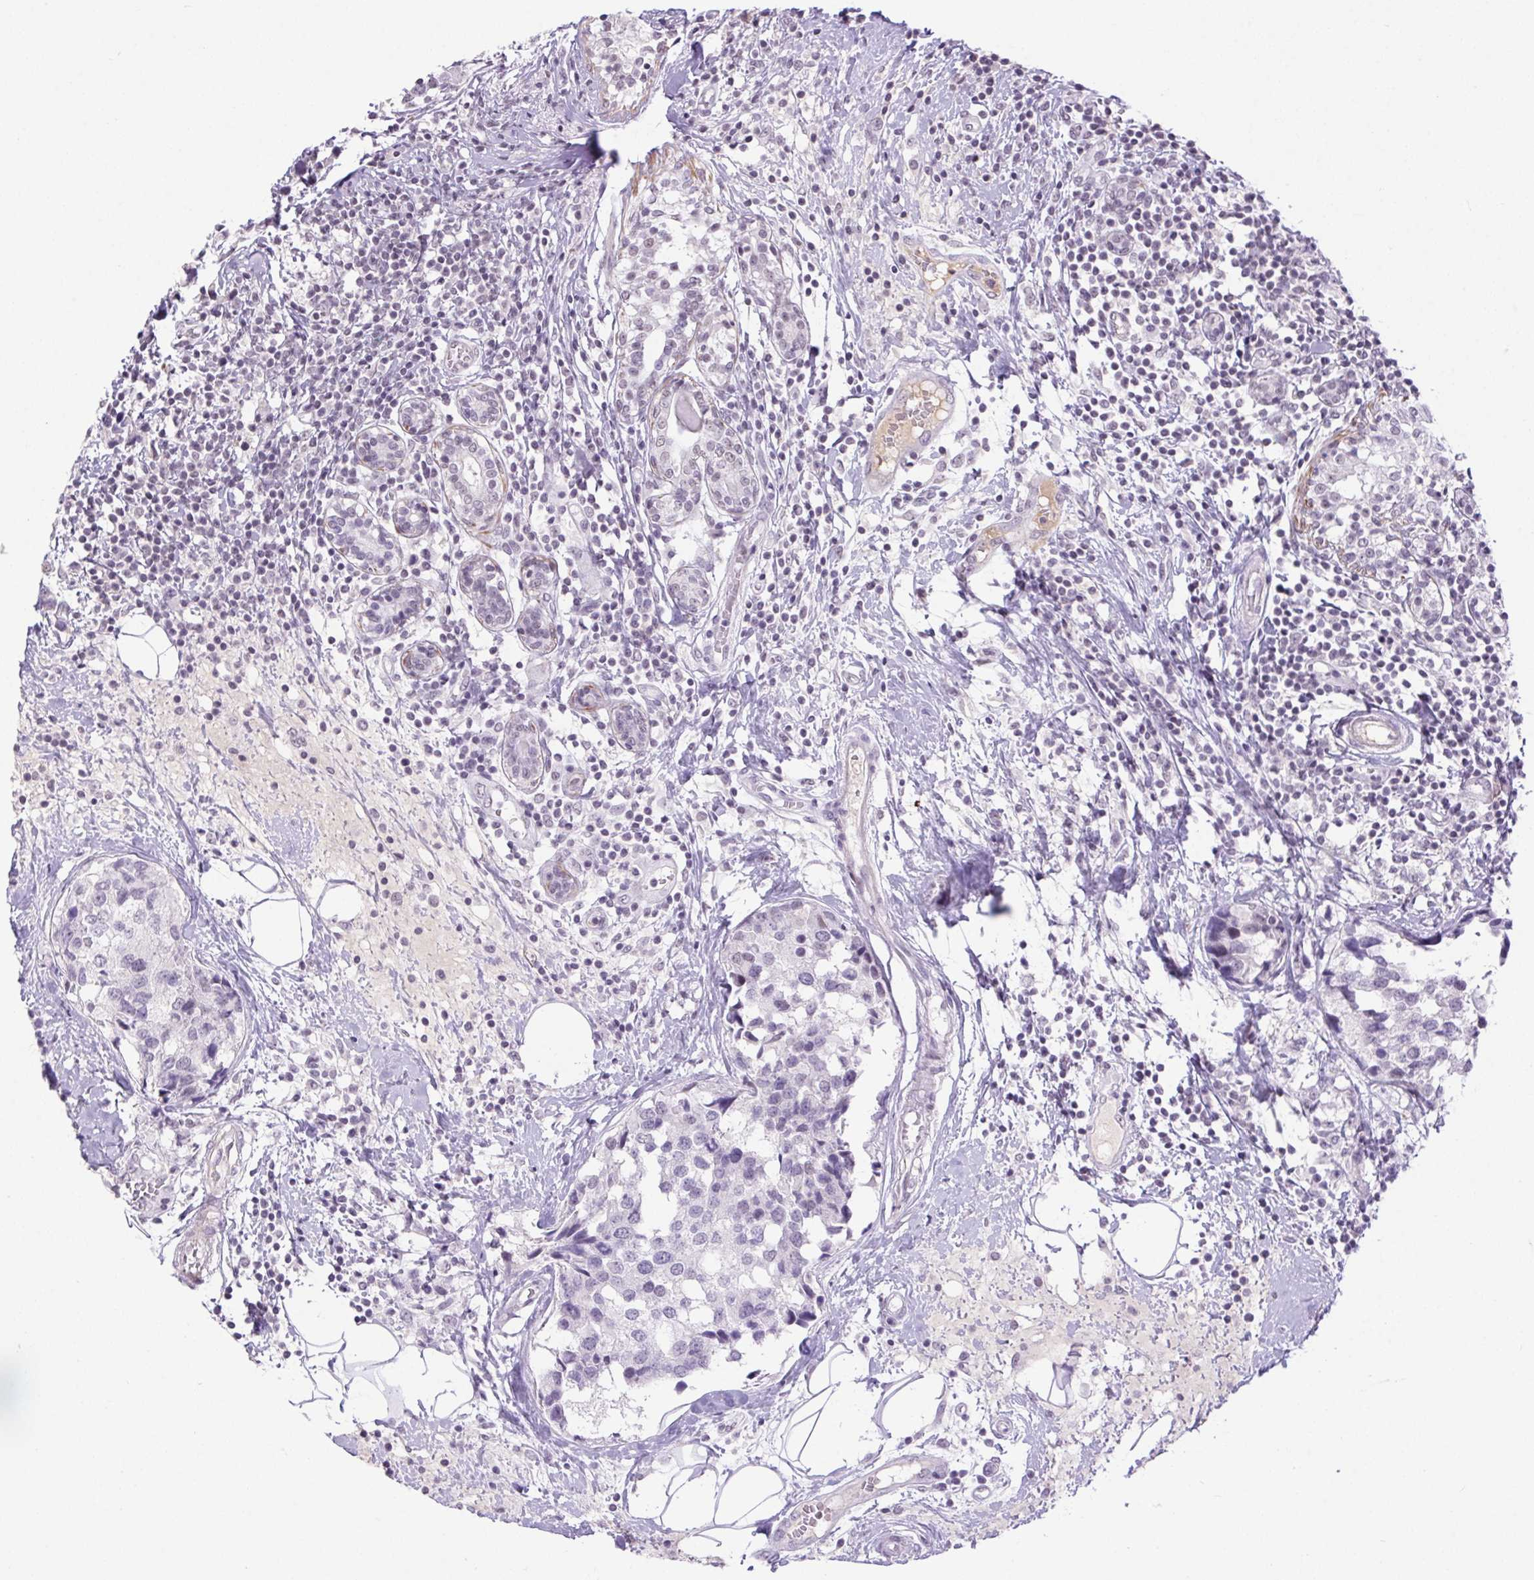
{"staining": {"intensity": "weak", "quantity": "<25%", "location": "nuclear"}, "tissue": "breast cancer", "cell_type": "Tumor cells", "image_type": "cancer", "snomed": [{"axis": "morphology", "description": "Lobular carcinoma"}, {"axis": "topography", "description": "Breast"}], "caption": "This is an immunohistochemistry image of breast lobular carcinoma. There is no staining in tumor cells.", "gene": "DDX17", "patient": {"sex": "female", "age": 59}}